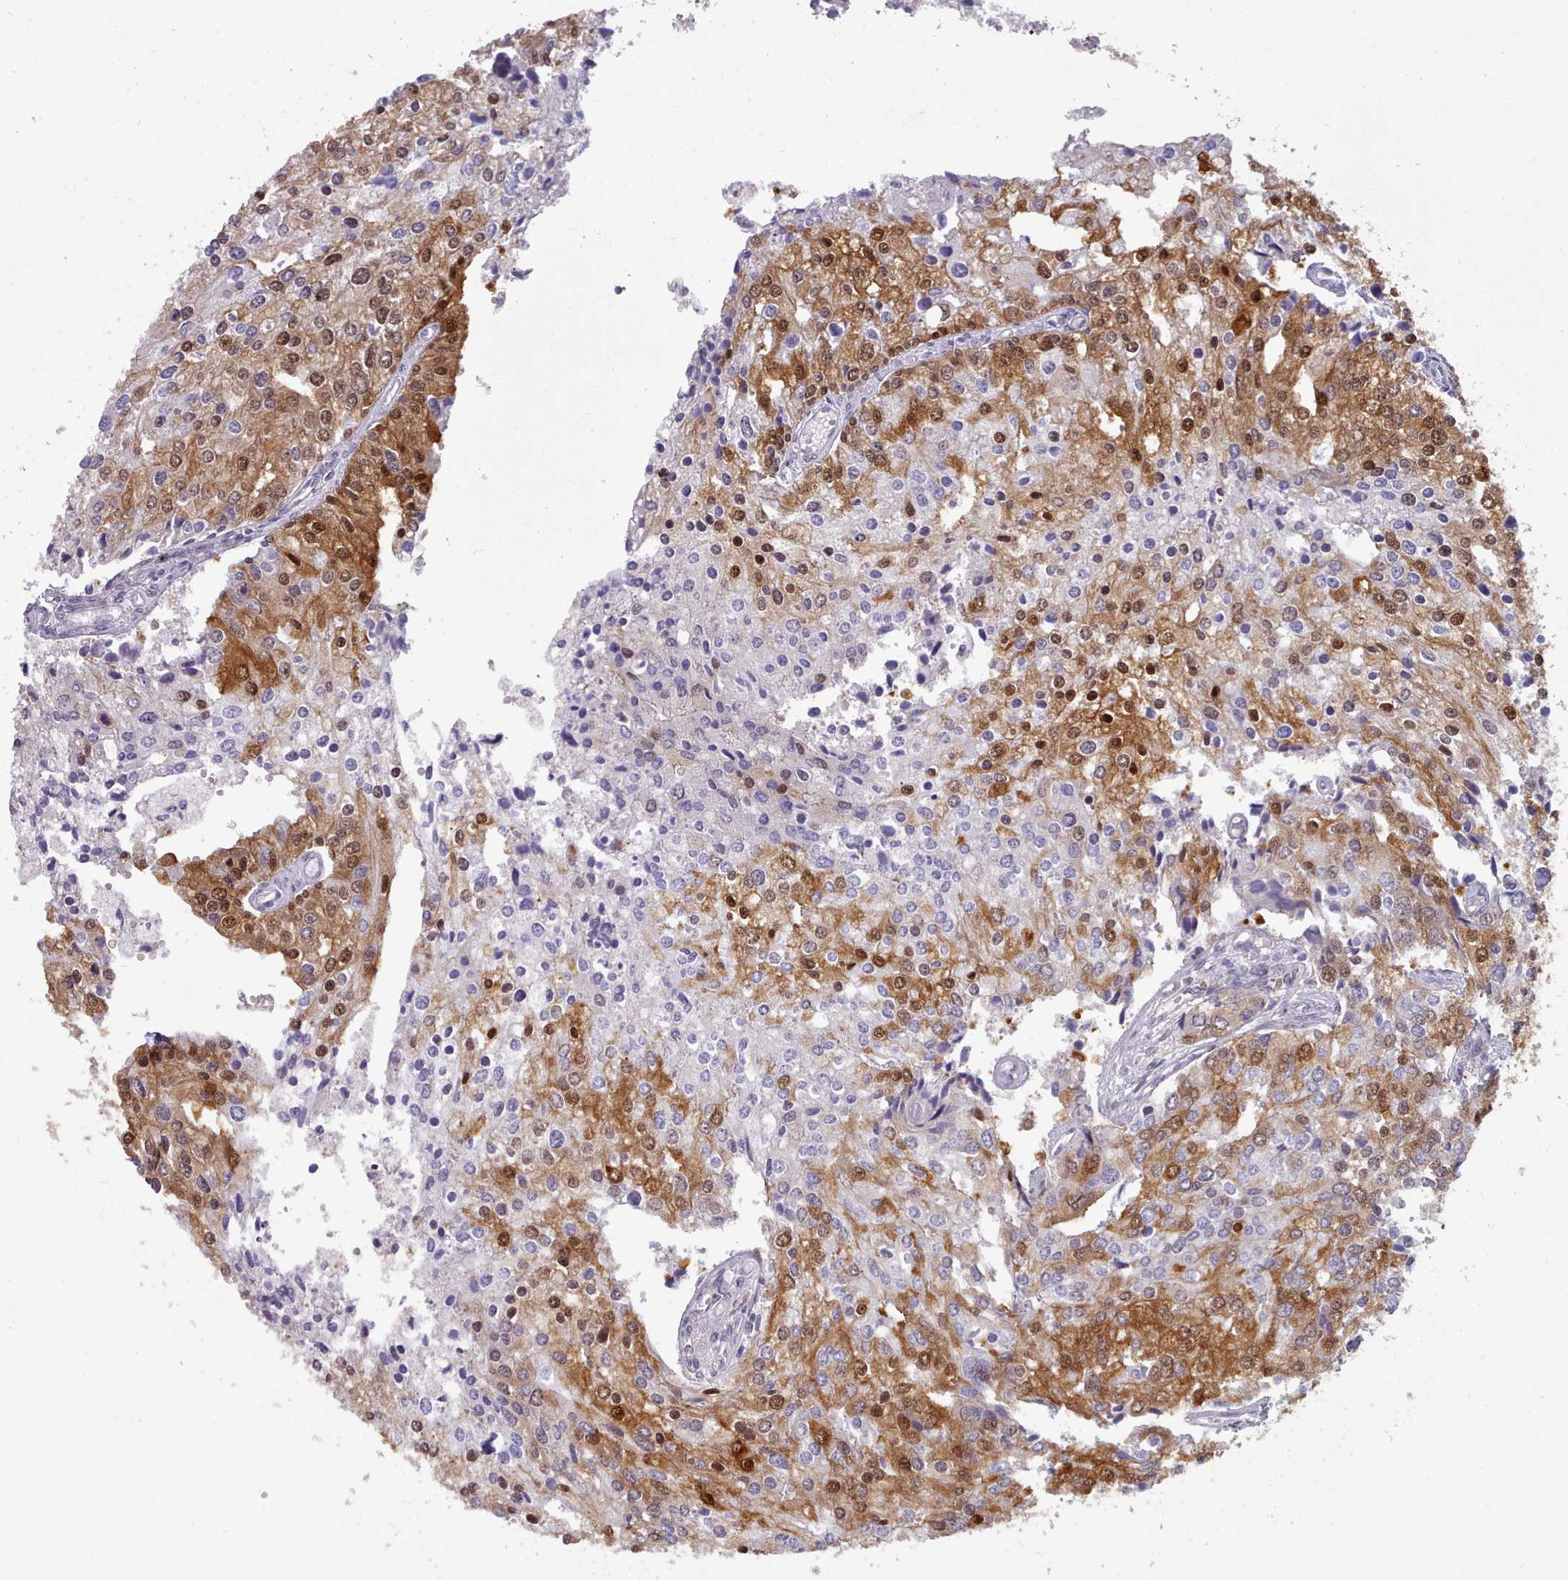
{"staining": {"intensity": "moderate", "quantity": "25%-75%", "location": "cytoplasmic/membranous,nuclear"}, "tissue": "prostate cancer", "cell_type": "Tumor cells", "image_type": "cancer", "snomed": [{"axis": "morphology", "description": "Adenocarcinoma, High grade"}, {"axis": "topography", "description": "Prostate"}], "caption": "The photomicrograph reveals immunohistochemical staining of prostate cancer (high-grade adenocarcinoma). There is moderate cytoplasmic/membranous and nuclear staining is seen in approximately 25%-75% of tumor cells. Immunohistochemistry (ihc) stains the protein of interest in brown and the nuclei are stained blue.", "gene": "CES3", "patient": {"sex": "male", "age": 62}}